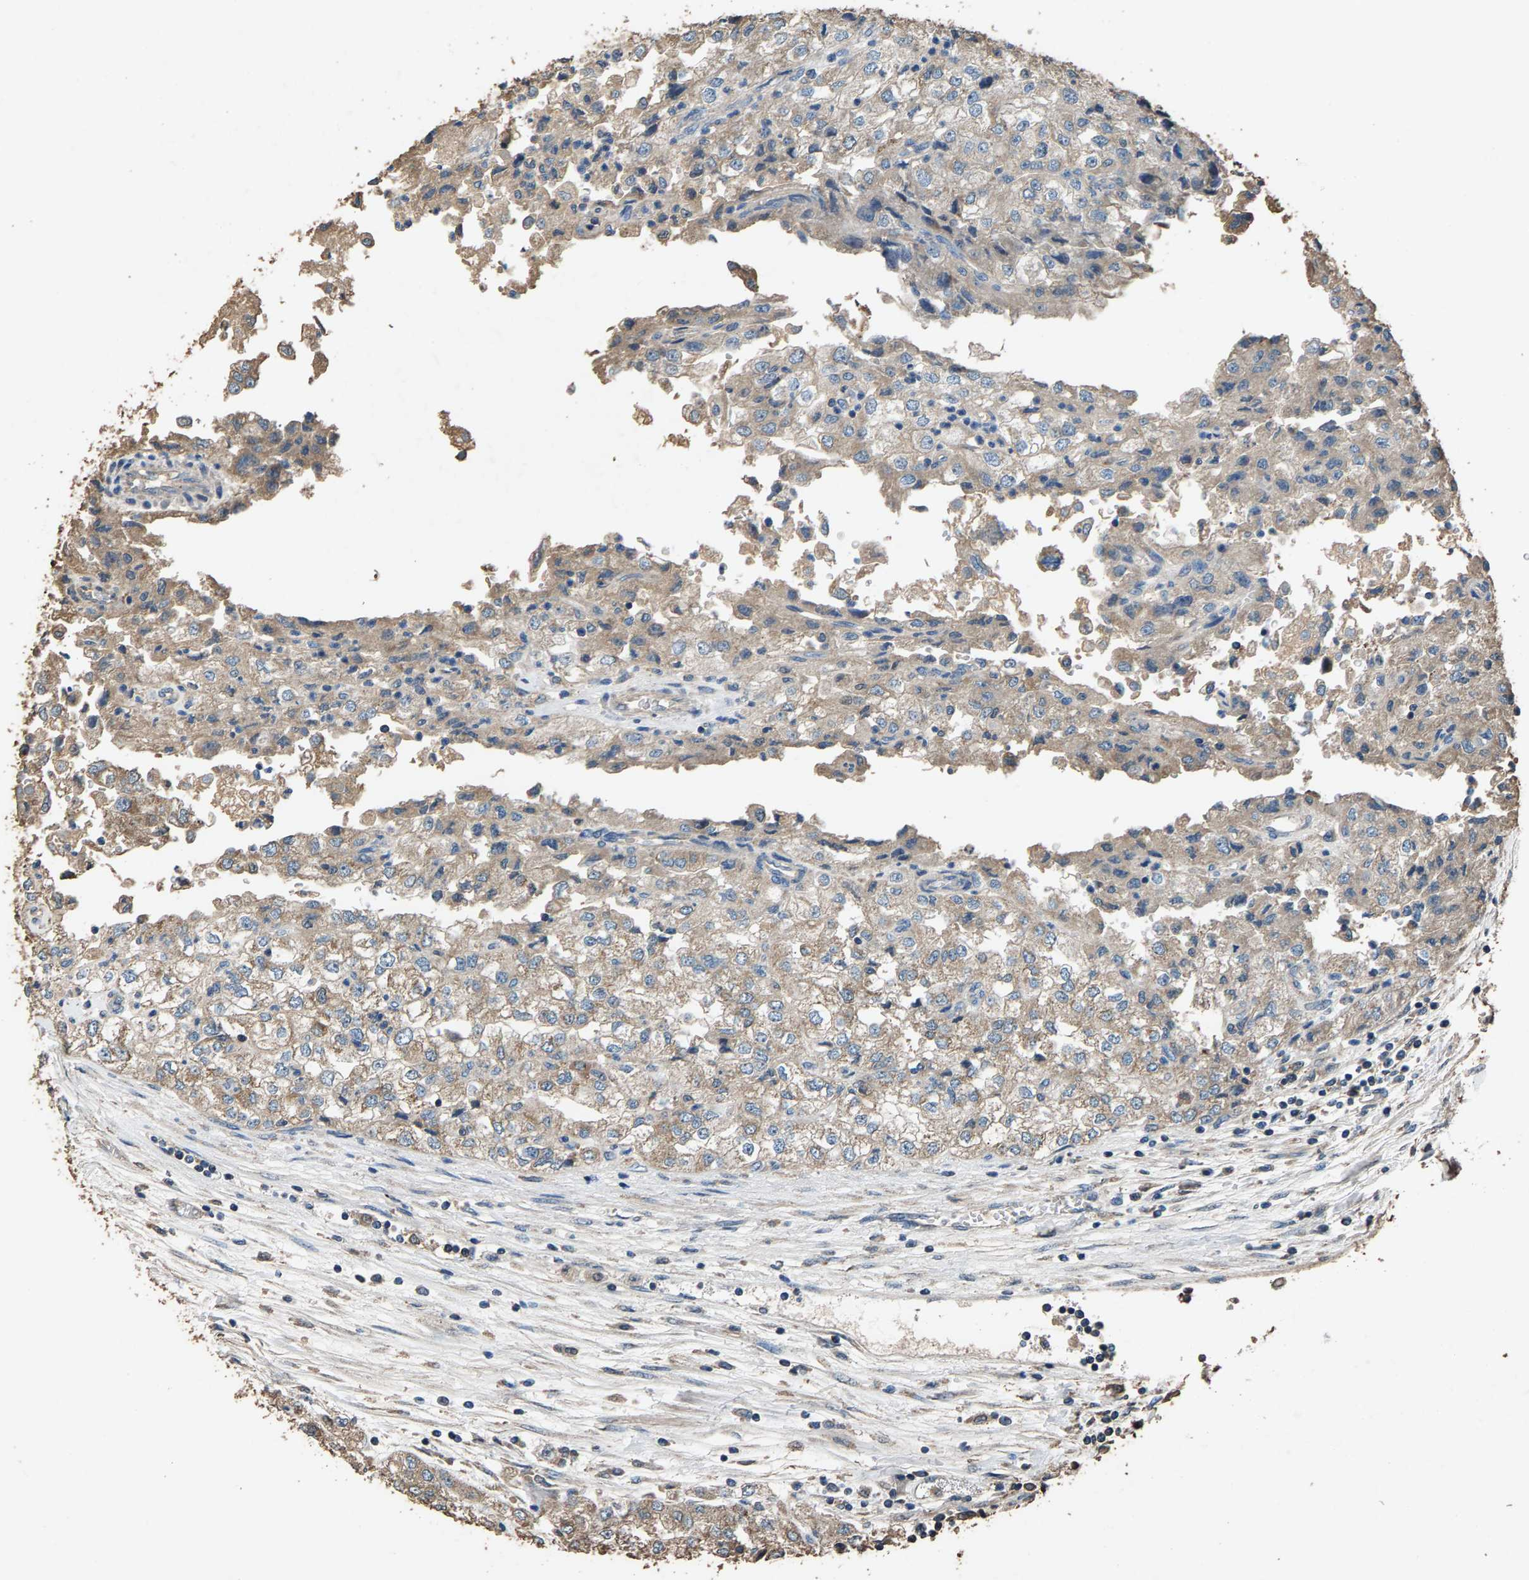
{"staining": {"intensity": "weak", "quantity": ">75%", "location": "cytoplasmic/membranous"}, "tissue": "renal cancer", "cell_type": "Tumor cells", "image_type": "cancer", "snomed": [{"axis": "morphology", "description": "Adenocarcinoma, NOS"}, {"axis": "topography", "description": "Kidney"}], "caption": "A brown stain labels weak cytoplasmic/membranous staining of a protein in adenocarcinoma (renal) tumor cells.", "gene": "MRPL27", "patient": {"sex": "female", "age": 54}}